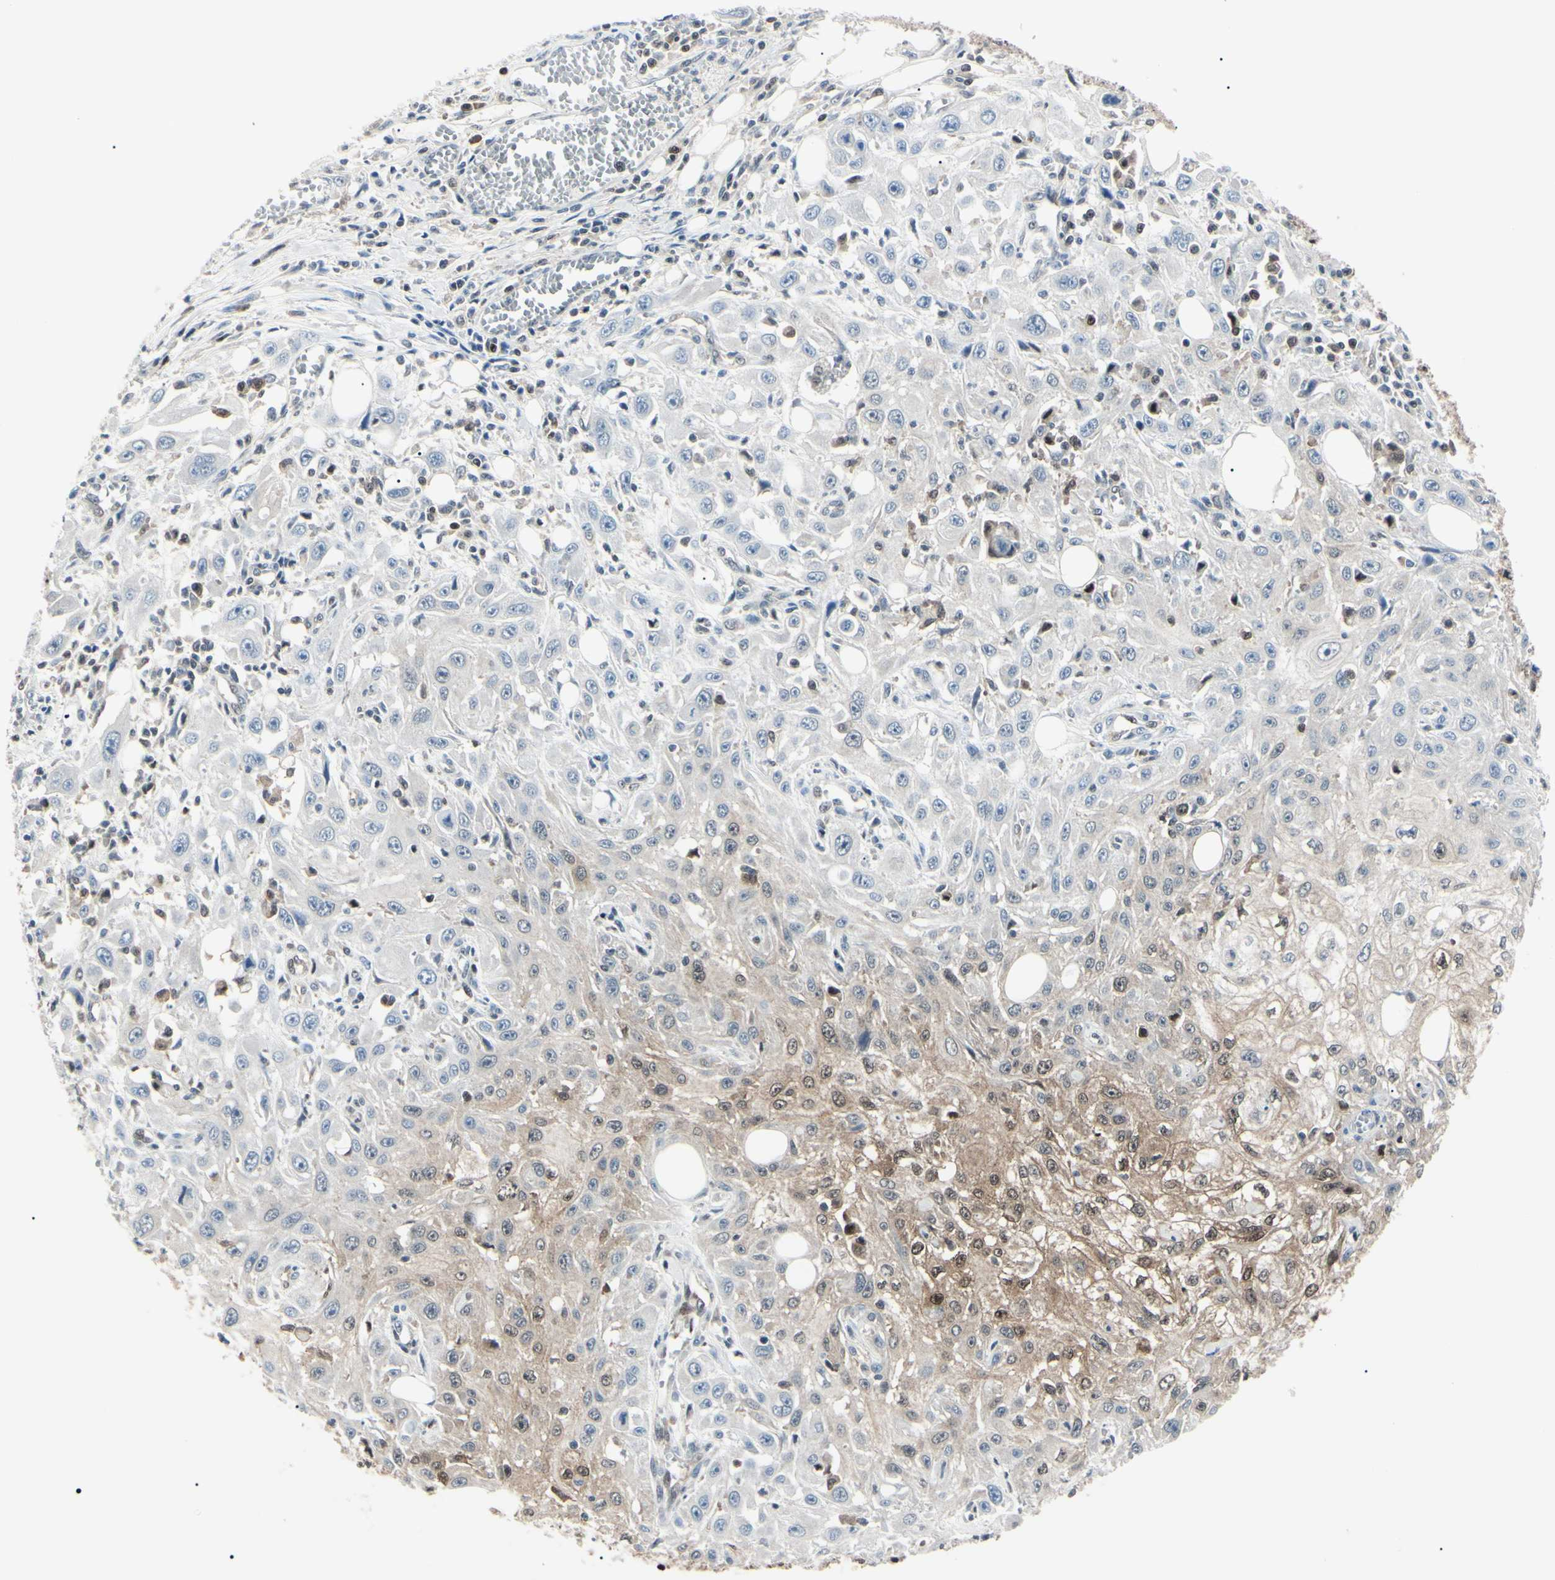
{"staining": {"intensity": "moderate", "quantity": "25%-75%", "location": "cytoplasmic/membranous,nuclear"}, "tissue": "skin cancer", "cell_type": "Tumor cells", "image_type": "cancer", "snomed": [{"axis": "morphology", "description": "Squamous cell carcinoma, NOS"}, {"axis": "topography", "description": "Skin"}], "caption": "Immunohistochemical staining of human skin cancer (squamous cell carcinoma) shows moderate cytoplasmic/membranous and nuclear protein staining in approximately 25%-75% of tumor cells. Using DAB (brown) and hematoxylin (blue) stains, captured at high magnification using brightfield microscopy.", "gene": "PGK1", "patient": {"sex": "male", "age": 75}}